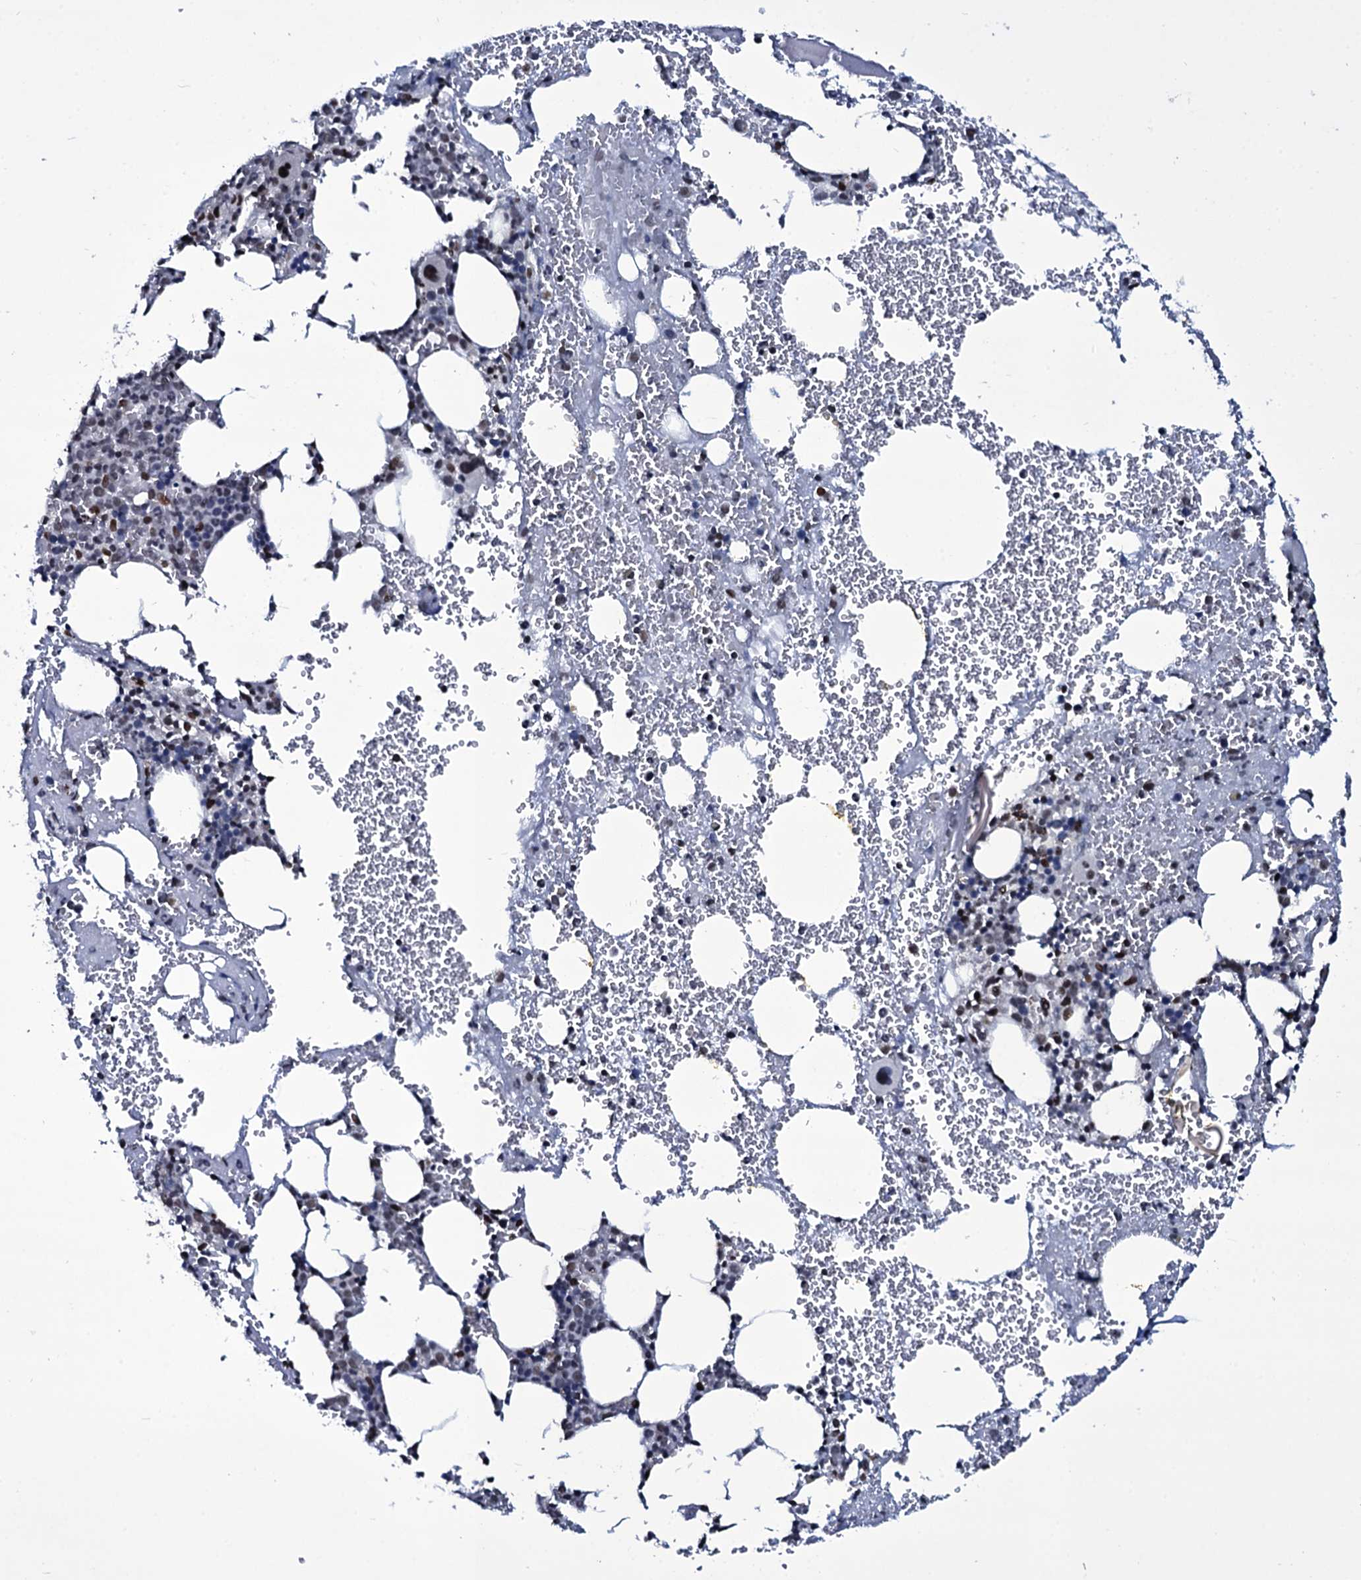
{"staining": {"intensity": "strong", "quantity": "<25%", "location": "nuclear"}, "tissue": "bone marrow", "cell_type": "Hematopoietic cells", "image_type": "normal", "snomed": [{"axis": "morphology", "description": "Normal tissue, NOS"}, {"axis": "topography", "description": "Bone marrow"}], "caption": "Brown immunohistochemical staining in normal bone marrow displays strong nuclear staining in about <25% of hematopoietic cells. The staining is performed using DAB (3,3'-diaminobenzidine) brown chromogen to label protein expression. The nuclei are counter-stained blue using hematoxylin.", "gene": "ZMIZ2", "patient": {"sex": "male", "age": 61}}